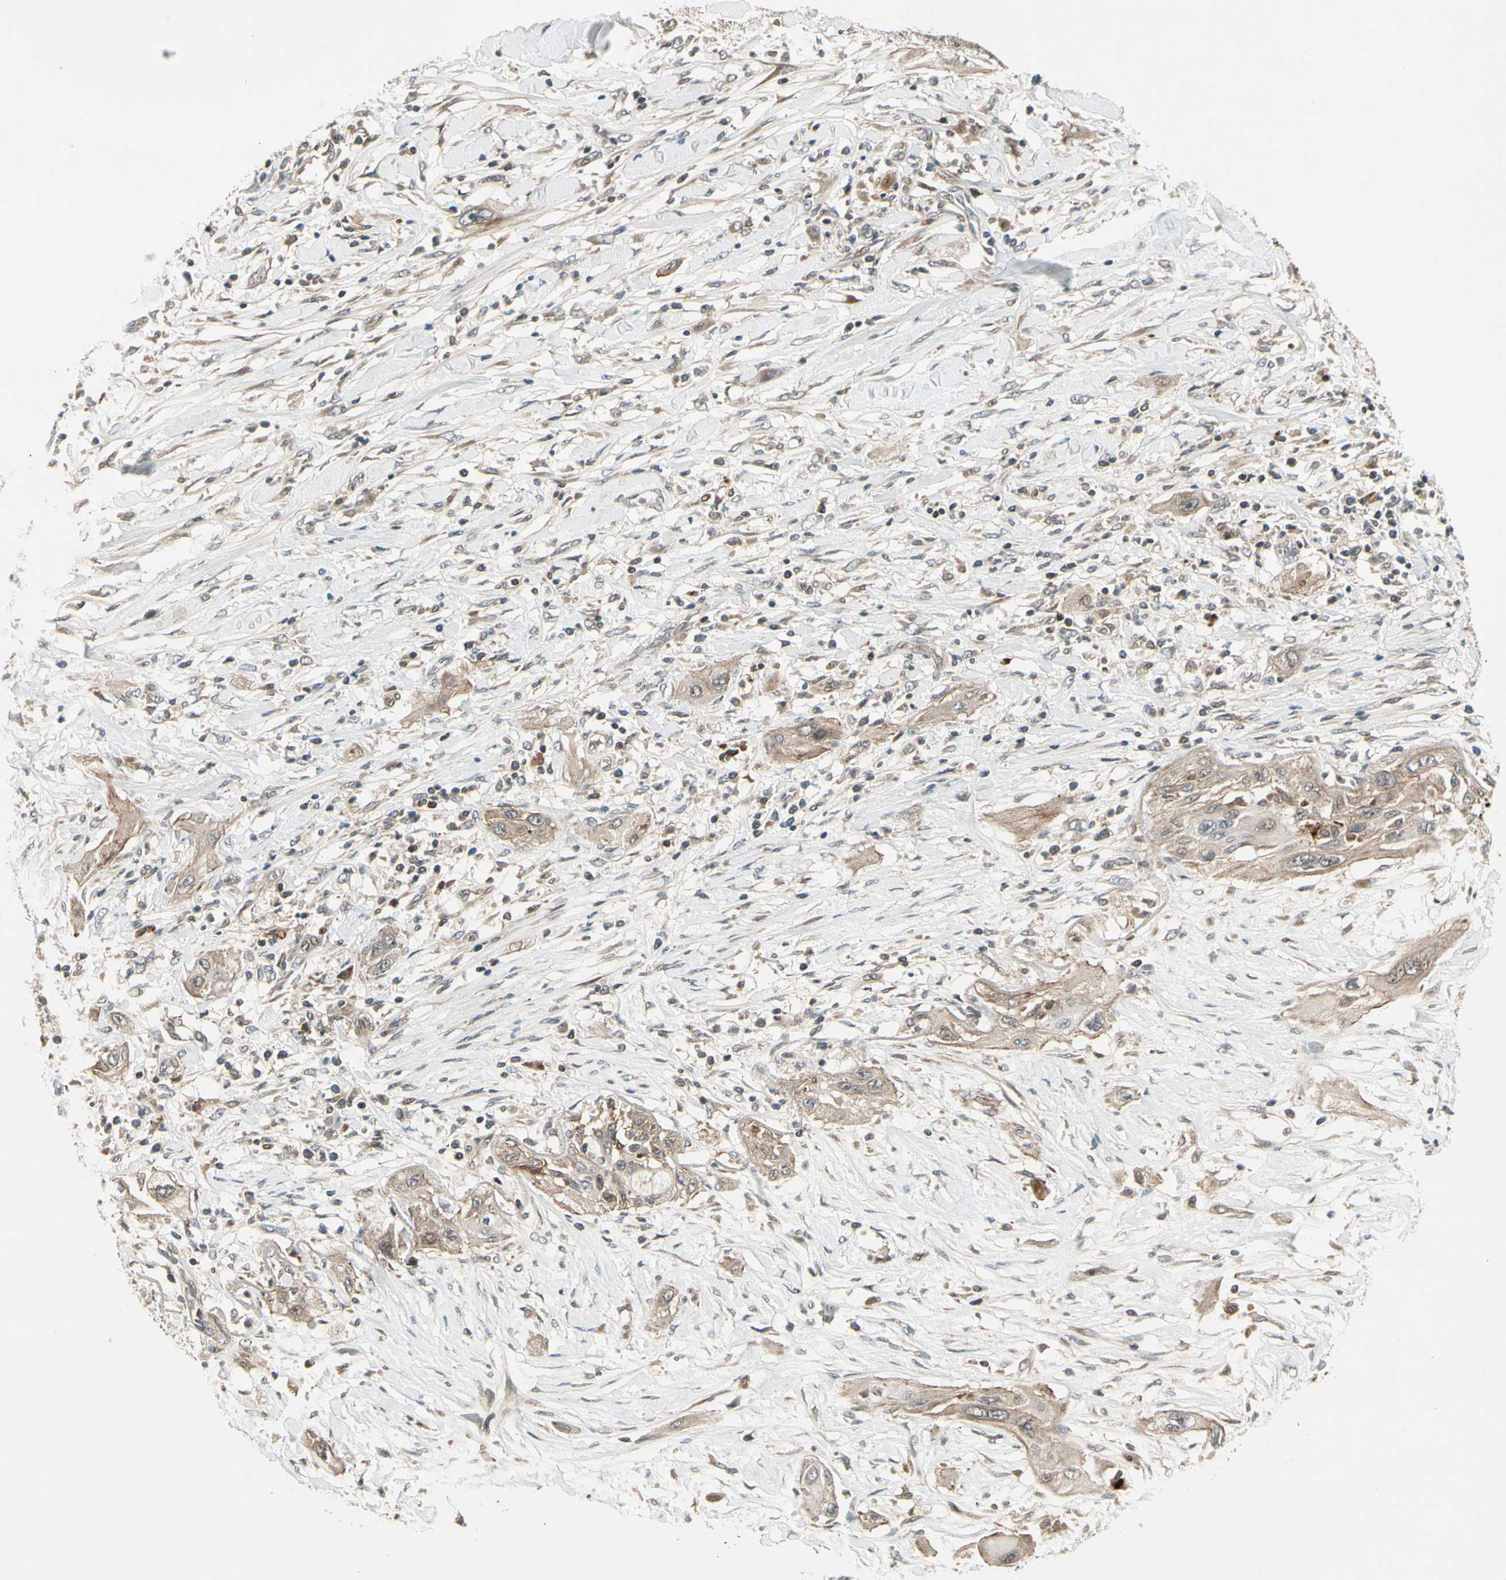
{"staining": {"intensity": "weak", "quantity": ">75%", "location": "cytoplasmic/membranous"}, "tissue": "lung cancer", "cell_type": "Tumor cells", "image_type": "cancer", "snomed": [{"axis": "morphology", "description": "Squamous cell carcinoma, NOS"}, {"axis": "topography", "description": "Lung"}], "caption": "IHC of lung squamous cell carcinoma demonstrates low levels of weak cytoplasmic/membranous expression in approximately >75% of tumor cells.", "gene": "ACVR1C", "patient": {"sex": "female", "age": 47}}